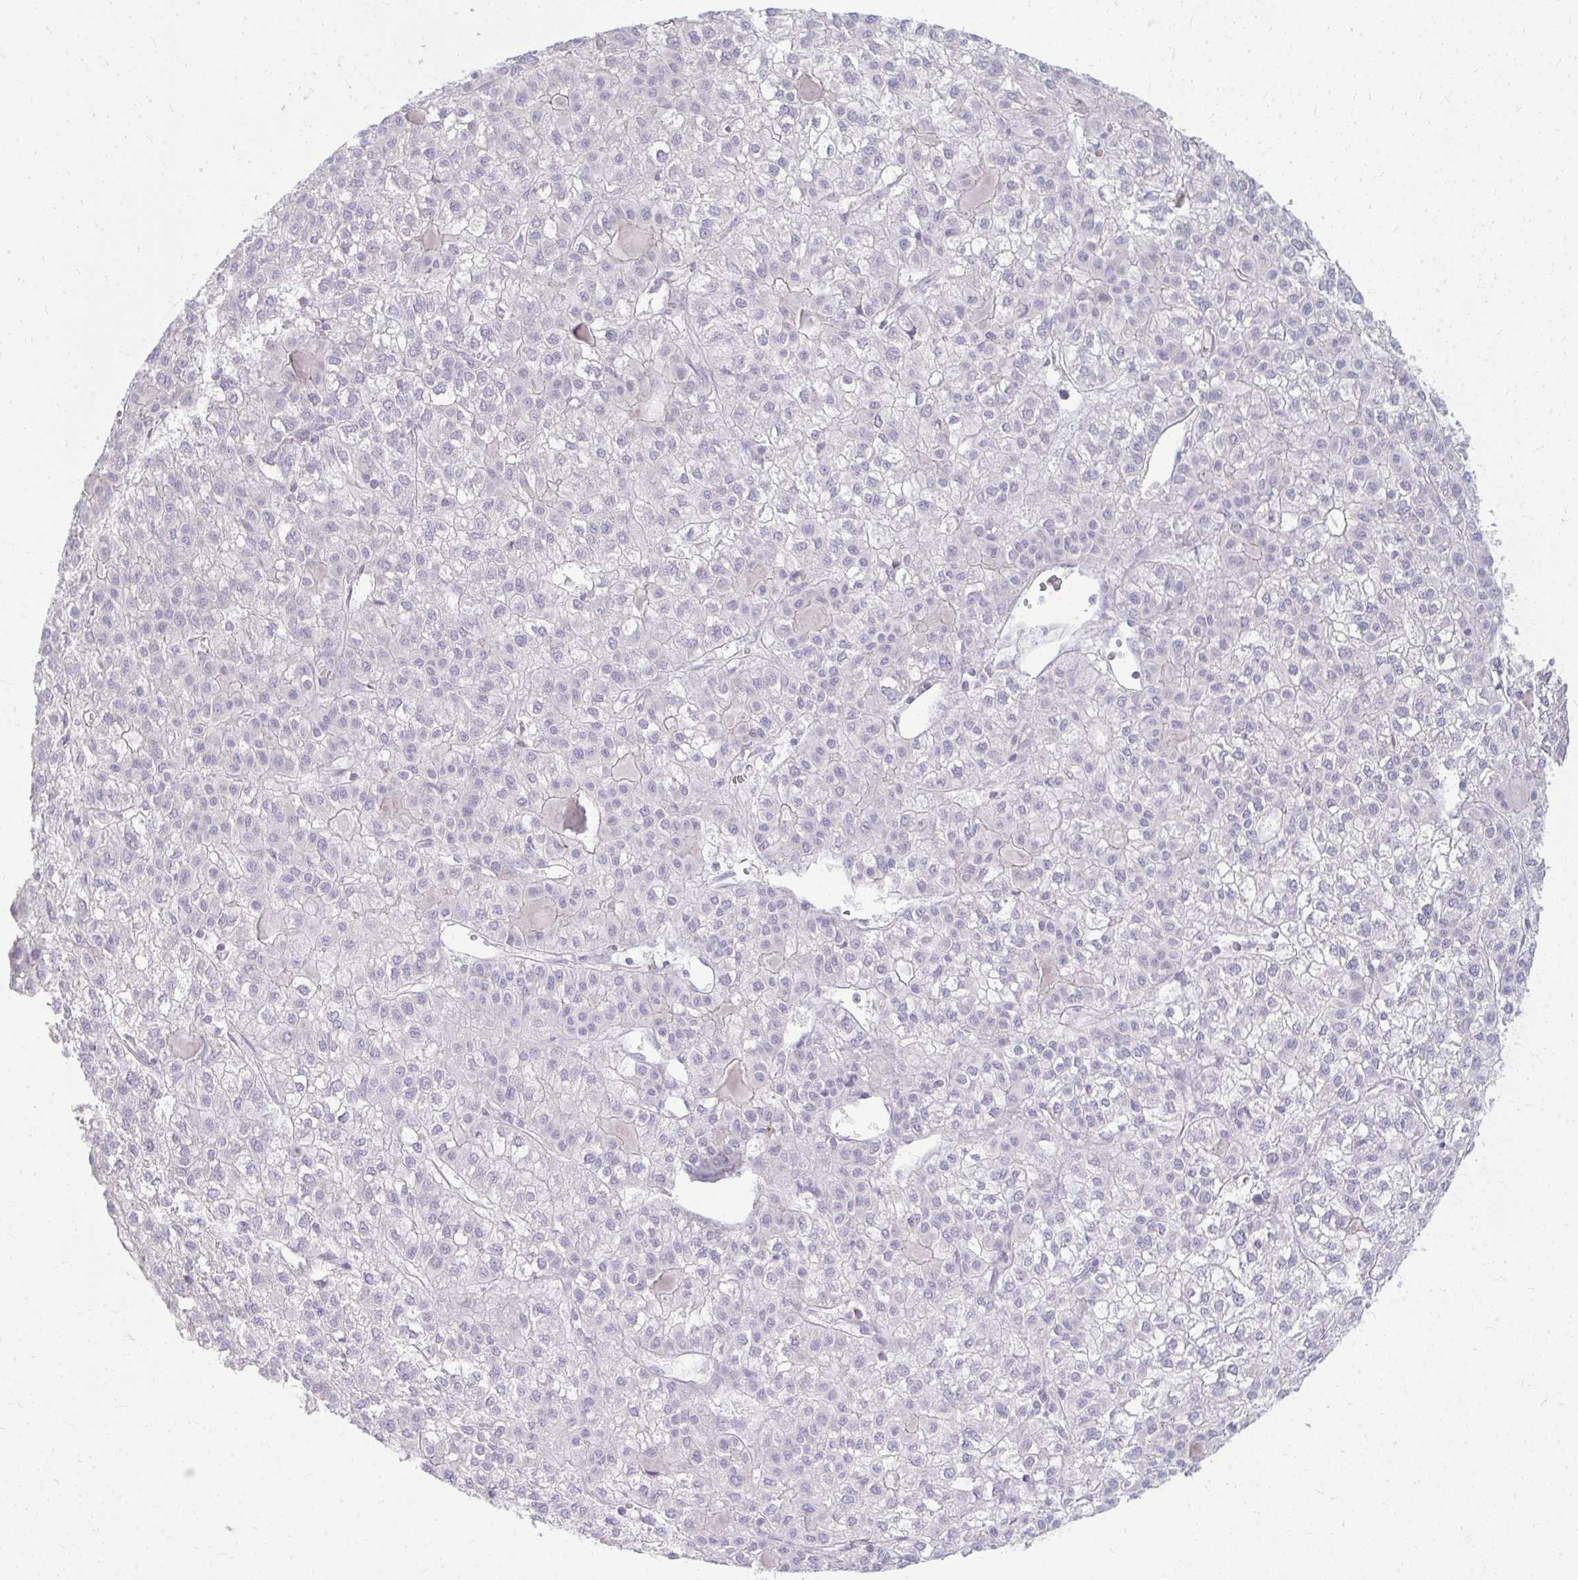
{"staining": {"intensity": "negative", "quantity": "none", "location": "none"}, "tissue": "liver cancer", "cell_type": "Tumor cells", "image_type": "cancer", "snomed": [{"axis": "morphology", "description": "Carcinoma, Hepatocellular, NOS"}, {"axis": "topography", "description": "Liver"}], "caption": "Immunohistochemistry (IHC) of human liver hepatocellular carcinoma reveals no positivity in tumor cells.", "gene": "TSPEAR", "patient": {"sex": "female", "age": 43}}